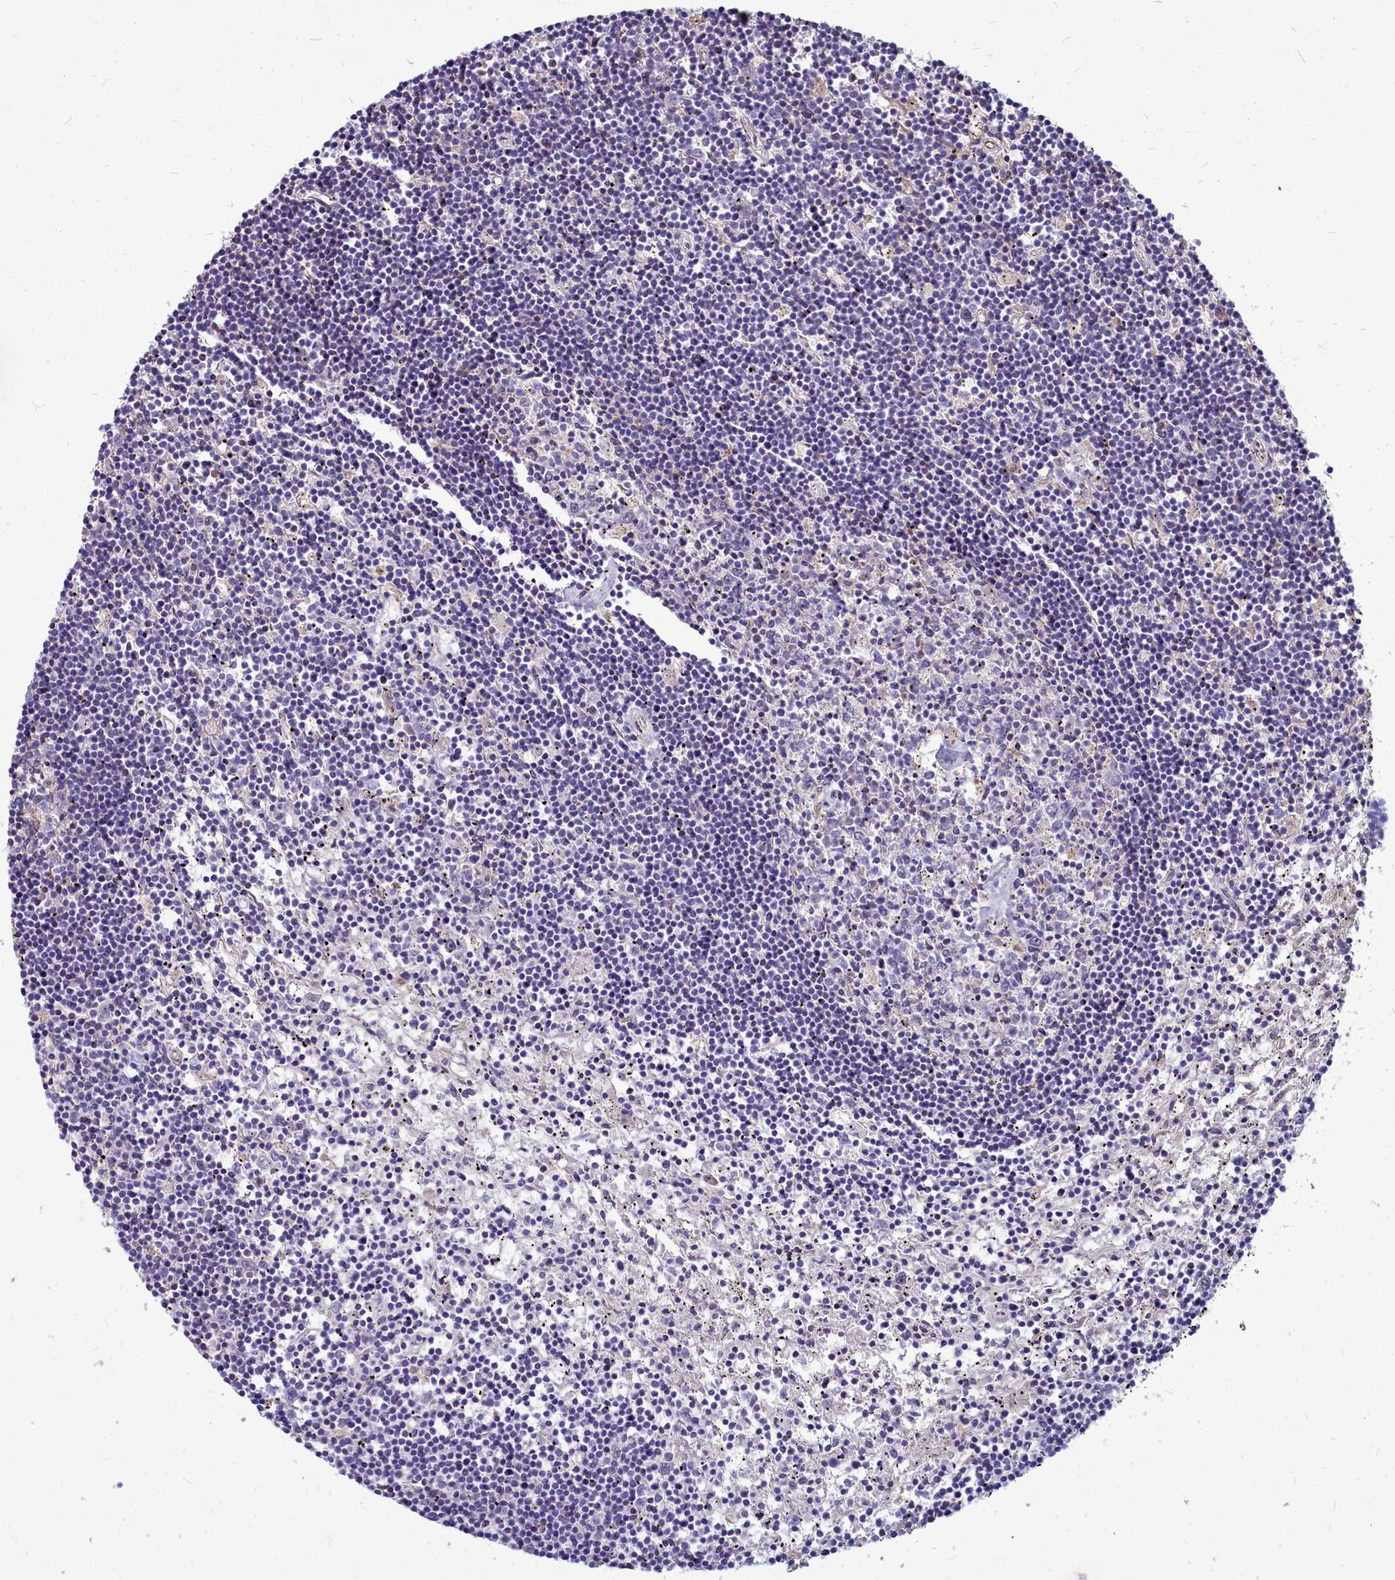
{"staining": {"intensity": "negative", "quantity": "none", "location": "none"}, "tissue": "lymphoma", "cell_type": "Tumor cells", "image_type": "cancer", "snomed": [{"axis": "morphology", "description": "Malignant lymphoma, non-Hodgkin's type, Low grade"}, {"axis": "topography", "description": "Spleen"}], "caption": "This is an IHC image of low-grade malignant lymphoma, non-Hodgkin's type. There is no expression in tumor cells.", "gene": "SMPD4", "patient": {"sex": "male", "age": 76}}